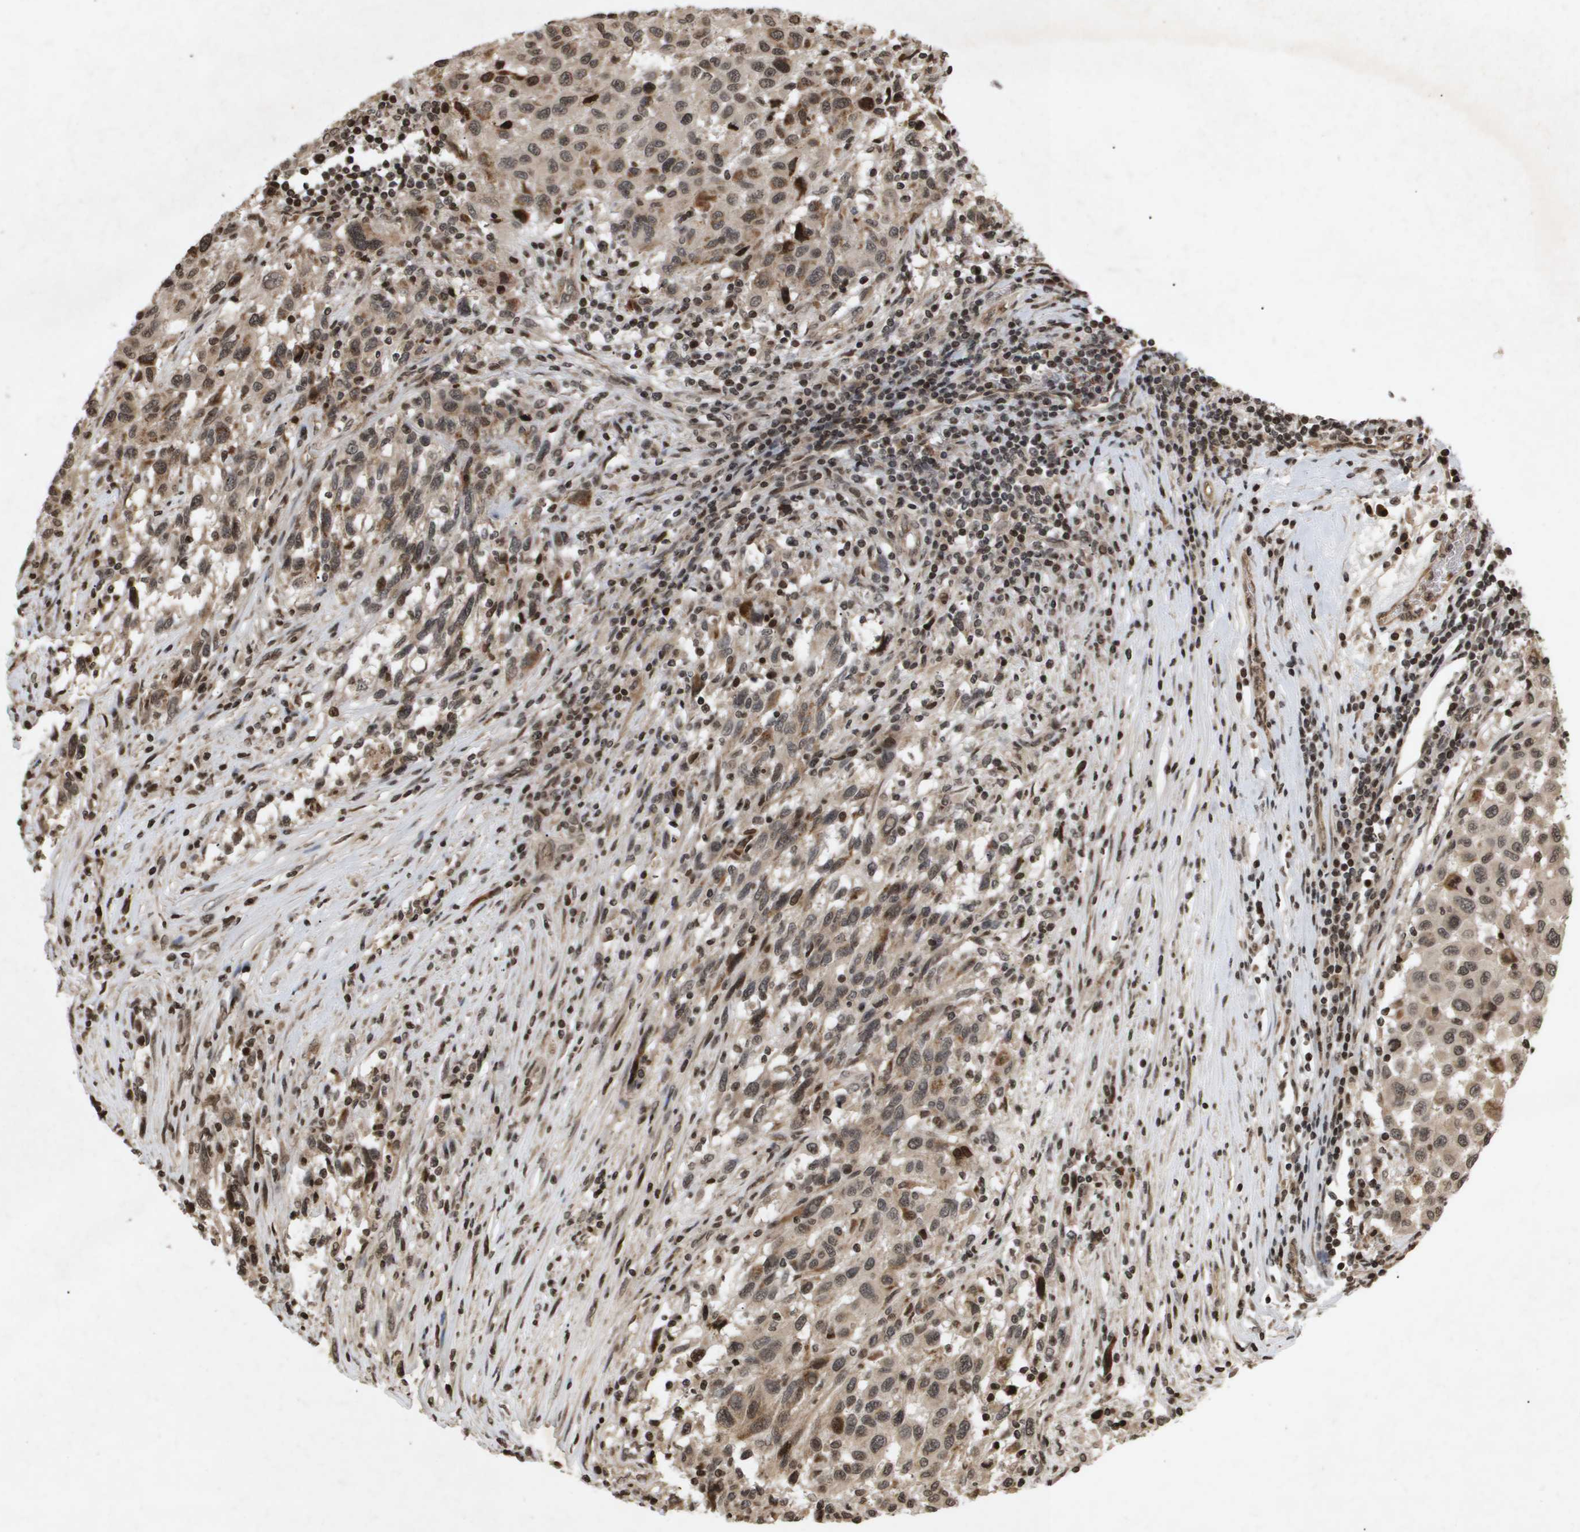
{"staining": {"intensity": "weak", "quantity": ">75%", "location": "cytoplasmic/membranous"}, "tissue": "melanoma", "cell_type": "Tumor cells", "image_type": "cancer", "snomed": [{"axis": "morphology", "description": "Malignant melanoma, Metastatic site"}, {"axis": "topography", "description": "Lymph node"}], "caption": "A brown stain highlights weak cytoplasmic/membranous staining of a protein in melanoma tumor cells.", "gene": "HSPA6", "patient": {"sex": "male", "age": 61}}